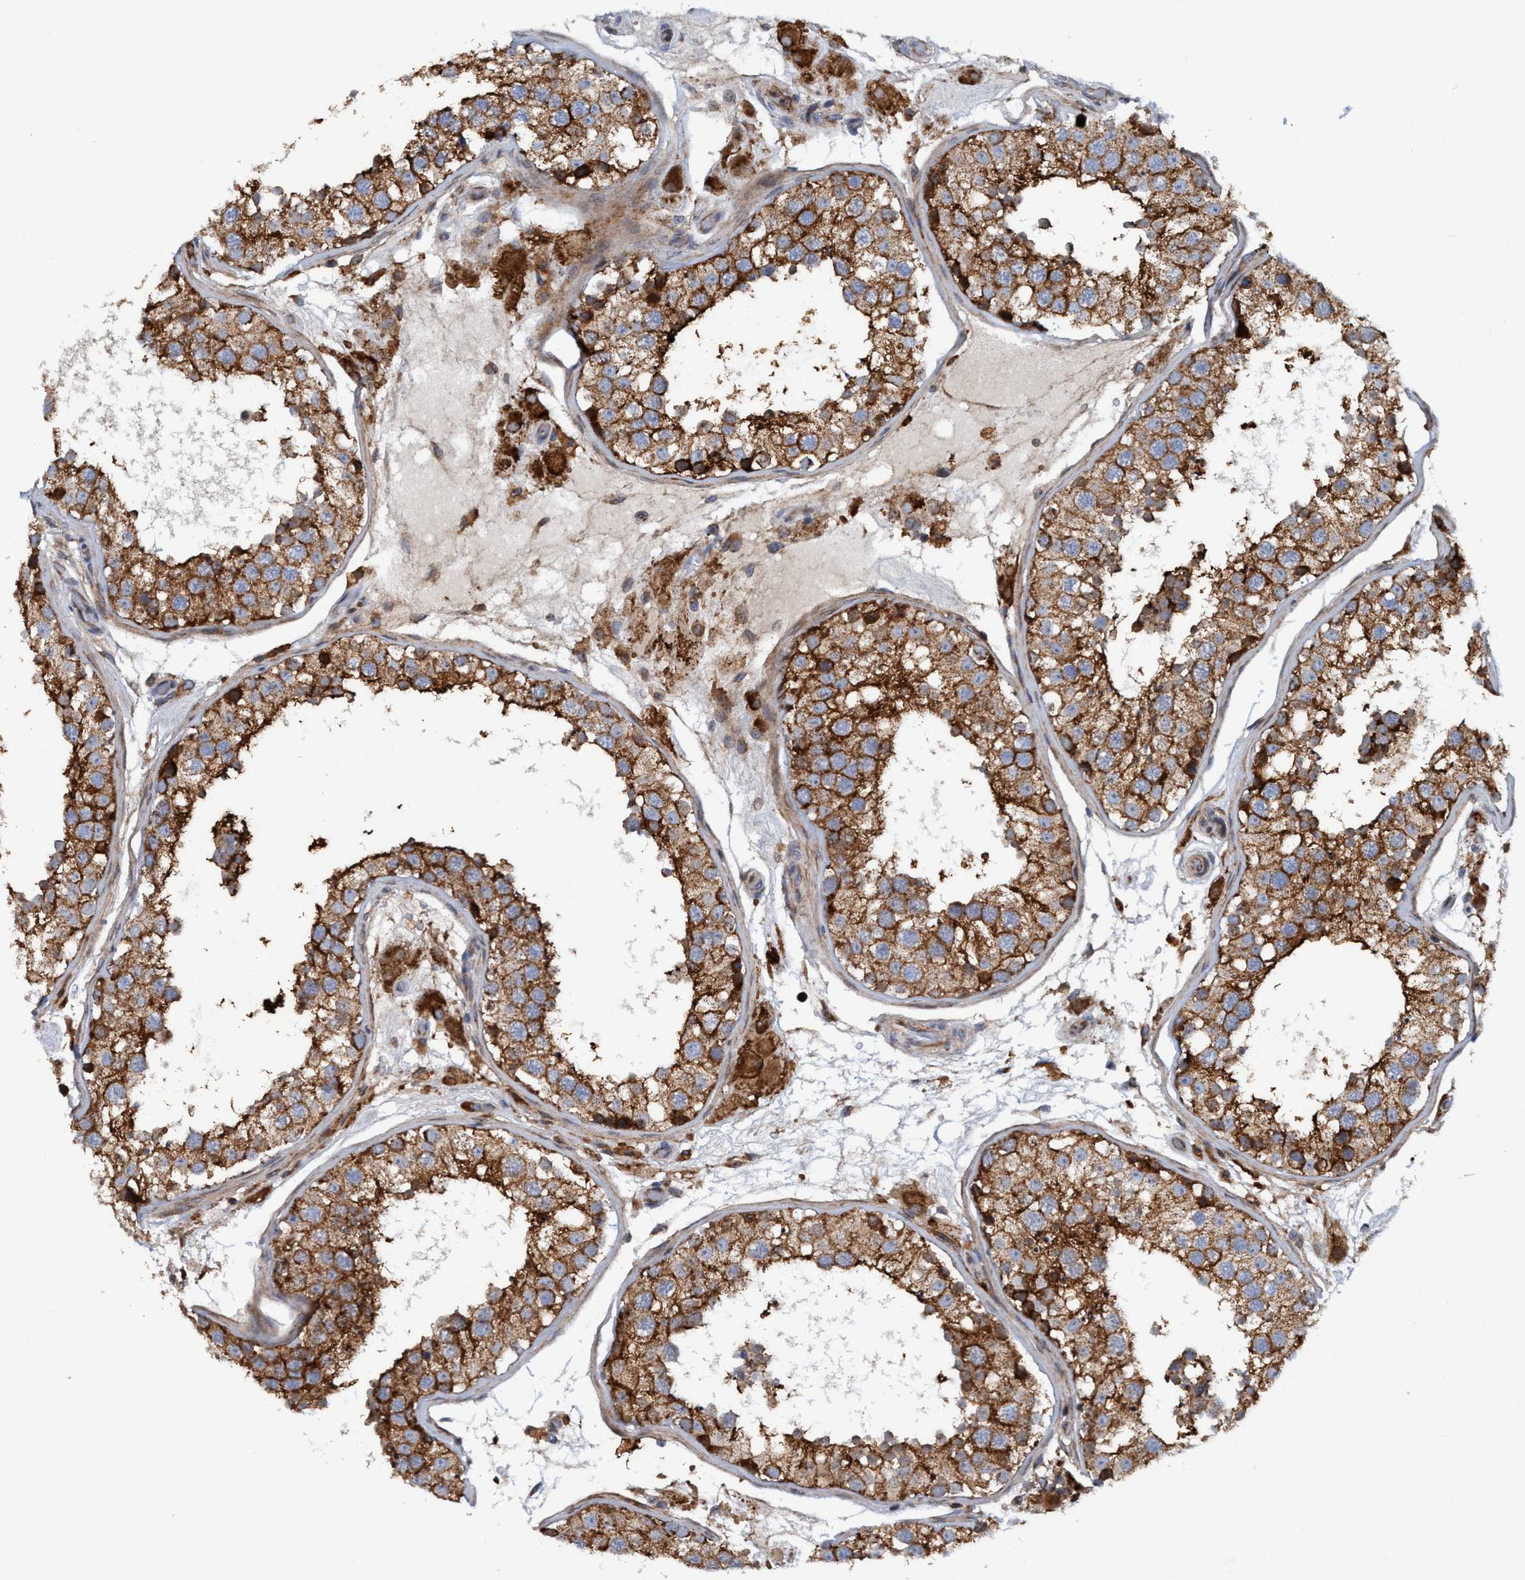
{"staining": {"intensity": "moderate", "quantity": ">75%", "location": "cytoplasmic/membranous"}, "tissue": "testis", "cell_type": "Cells in seminiferous ducts", "image_type": "normal", "snomed": [{"axis": "morphology", "description": "Normal tissue, NOS"}, {"axis": "topography", "description": "Testis"}, {"axis": "topography", "description": "Epididymis"}], "caption": "Immunohistochemical staining of normal human testis demonstrates moderate cytoplasmic/membranous protein positivity in about >75% of cells in seminiferous ducts. (DAB = brown stain, brightfield microscopy at high magnification).", "gene": "SLC16A3", "patient": {"sex": "male", "age": 26}}